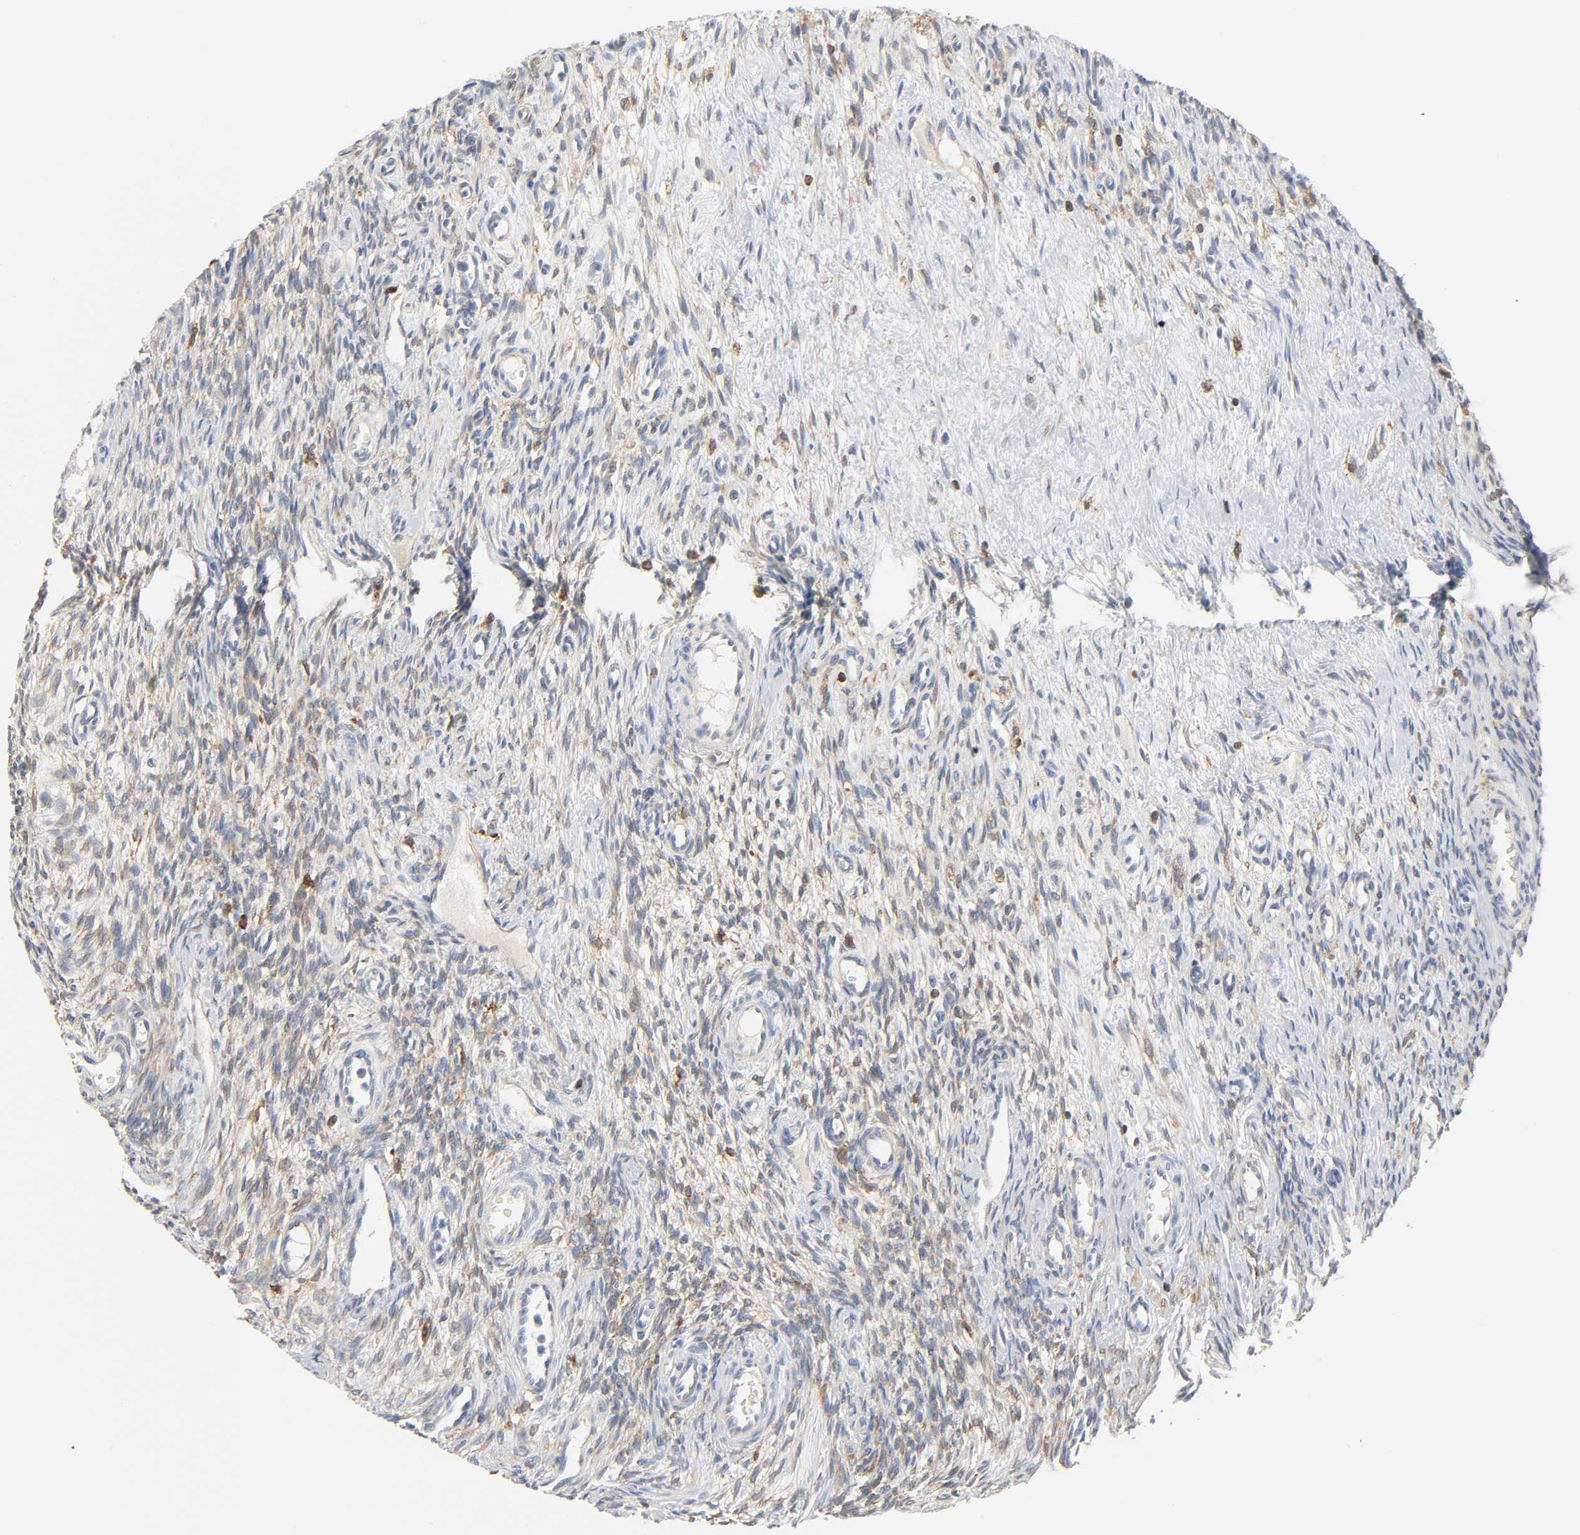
{"staining": {"intensity": "moderate", "quantity": ">75%", "location": "cytoplasmic/membranous"}, "tissue": "ovary", "cell_type": "Ovarian stroma cells", "image_type": "normal", "snomed": [{"axis": "morphology", "description": "Normal tissue, NOS"}, {"axis": "topography", "description": "Ovary"}], "caption": "The image reveals immunohistochemical staining of benign ovary. There is moderate cytoplasmic/membranous staining is present in approximately >75% of ovarian stroma cells. The staining is performed using DAB brown chromogen to label protein expression. The nuclei are counter-stained blue using hematoxylin.", "gene": "BIN1", "patient": {"sex": "female", "age": 33}}